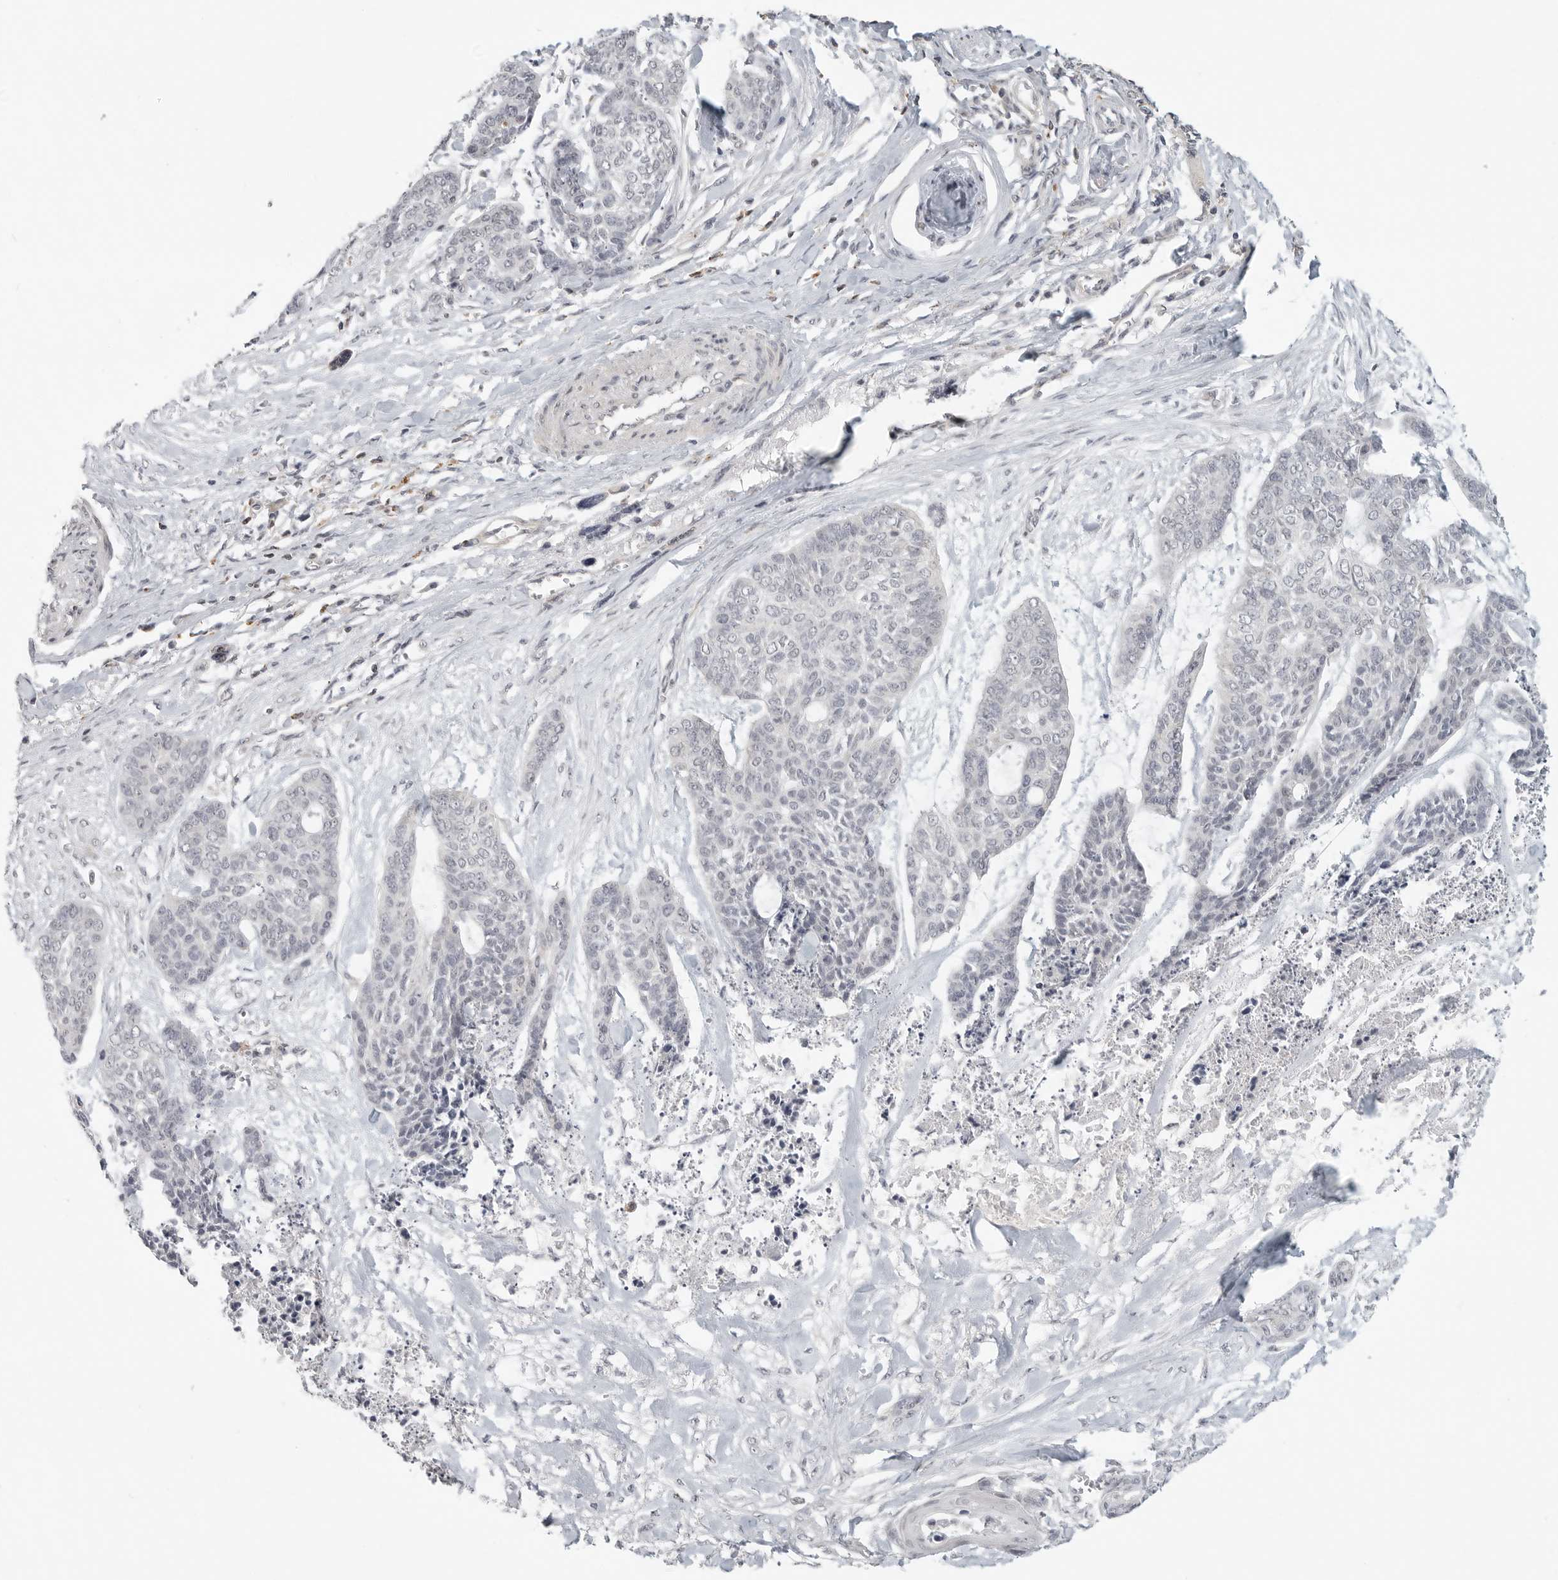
{"staining": {"intensity": "negative", "quantity": "none", "location": "none"}, "tissue": "skin cancer", "cell_type": "Tumor cells", "image_type": "cancer", "snomed": [{"axis": "morphology", "description": "Basal cell carcinoma"}, {"axis": "topography", "description": "Skin"}], "caption": "High magnification brightfield microscopy of skin basal cell carcinoma stained with DAB (3,3'-diaminobenzidine) (brown) and counterstained with hematoxylin (blue): tumor cells show no significant expression.", "gene": "SH3KBP1", "patient": {"sex": "female", "age": 64}}